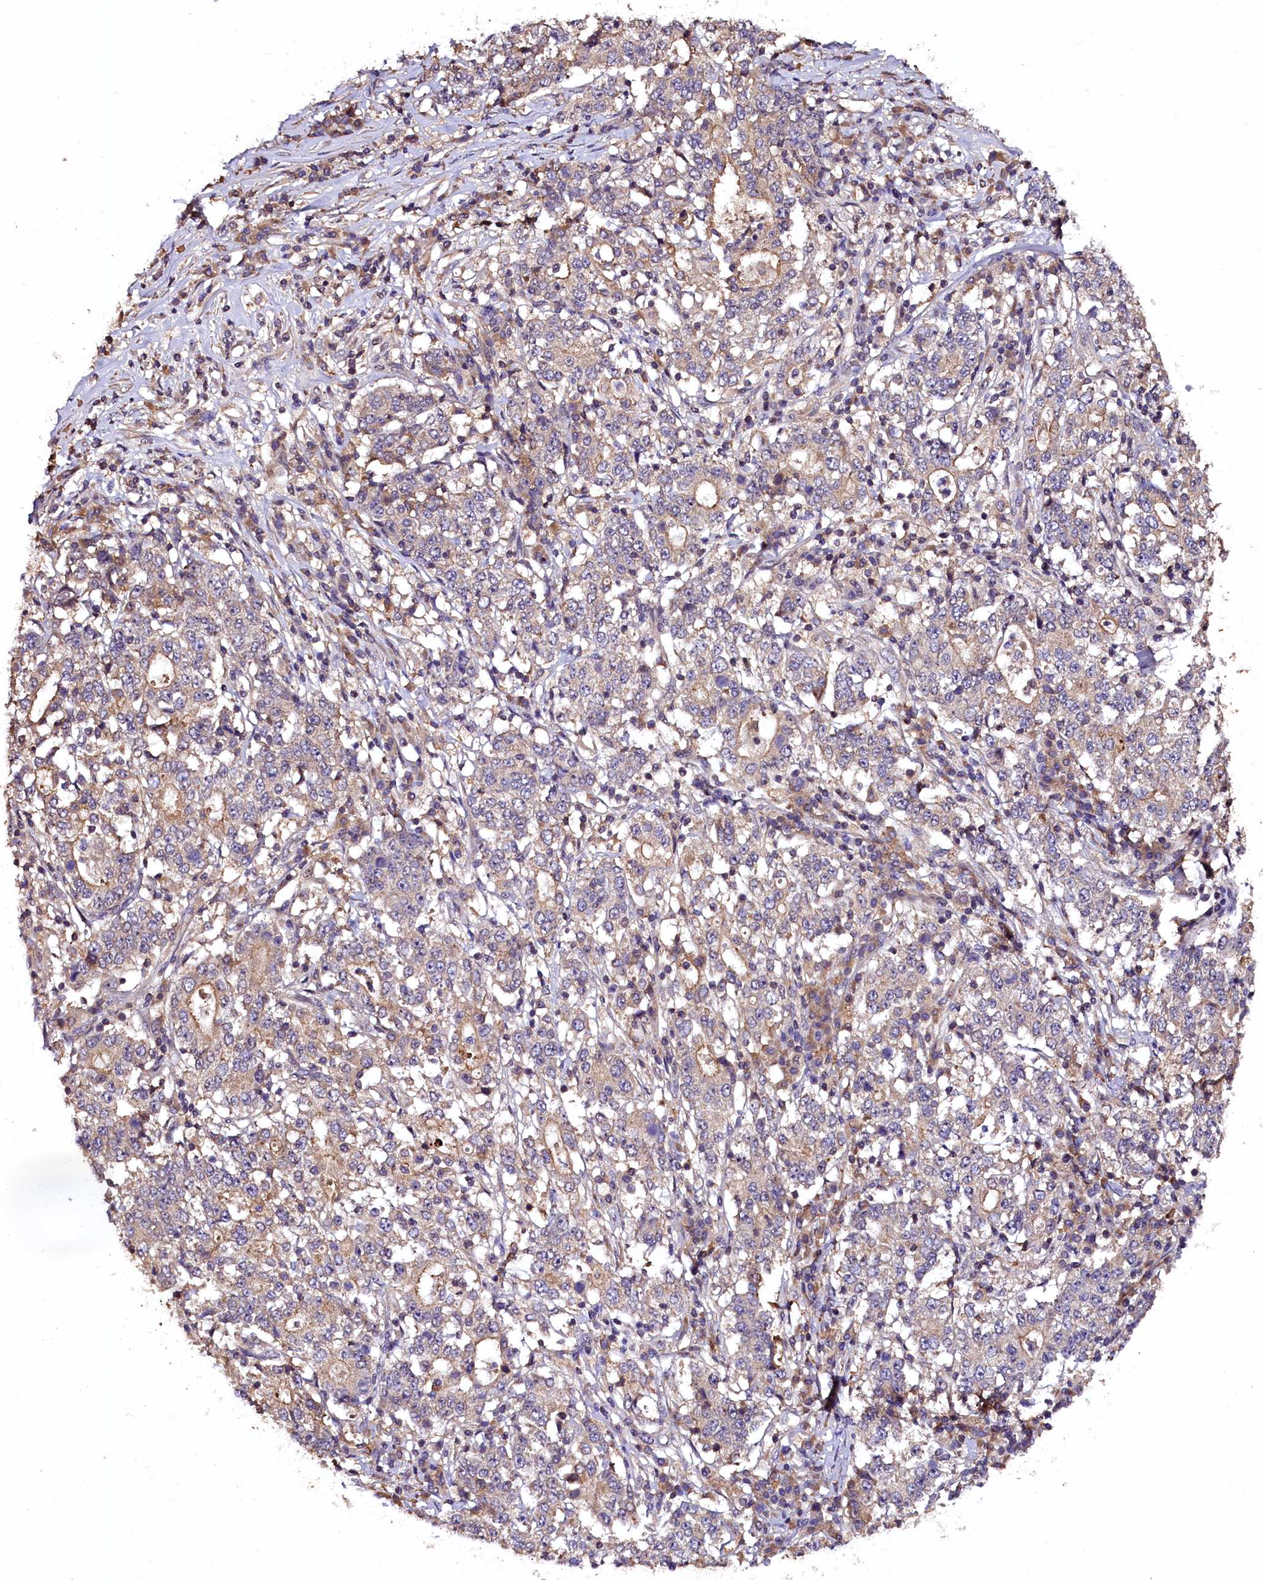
{"staining": {"intensity": "weak", "quantity": "25%-75%", "location": "cytoplasmic/membranous"}, "tissue": "stomach cancer", "cell_type": "Tumor cells", "image_type": "cancer", "snomed": [{"axis": "morphology", "description": "Adenocarcinoma, NOS"}, {"axis": "topography", "description": "Stomach"}], "caption": "High-magnification brightfield microscopy of stomach cancer (adenocarcinoma) stained with DAB (3,3'-diaminobenzidine) (brown) and counterstained with hematoxylin (blue). tumor cells exhibit weak cytoplasmic/membranous staining is identified in about25%-75% of cells. The protein is shown in brown color, while the nuclei are stained blue.", "gene": "PLXNB1", "patient": {"sex": "male", "age": 59}}